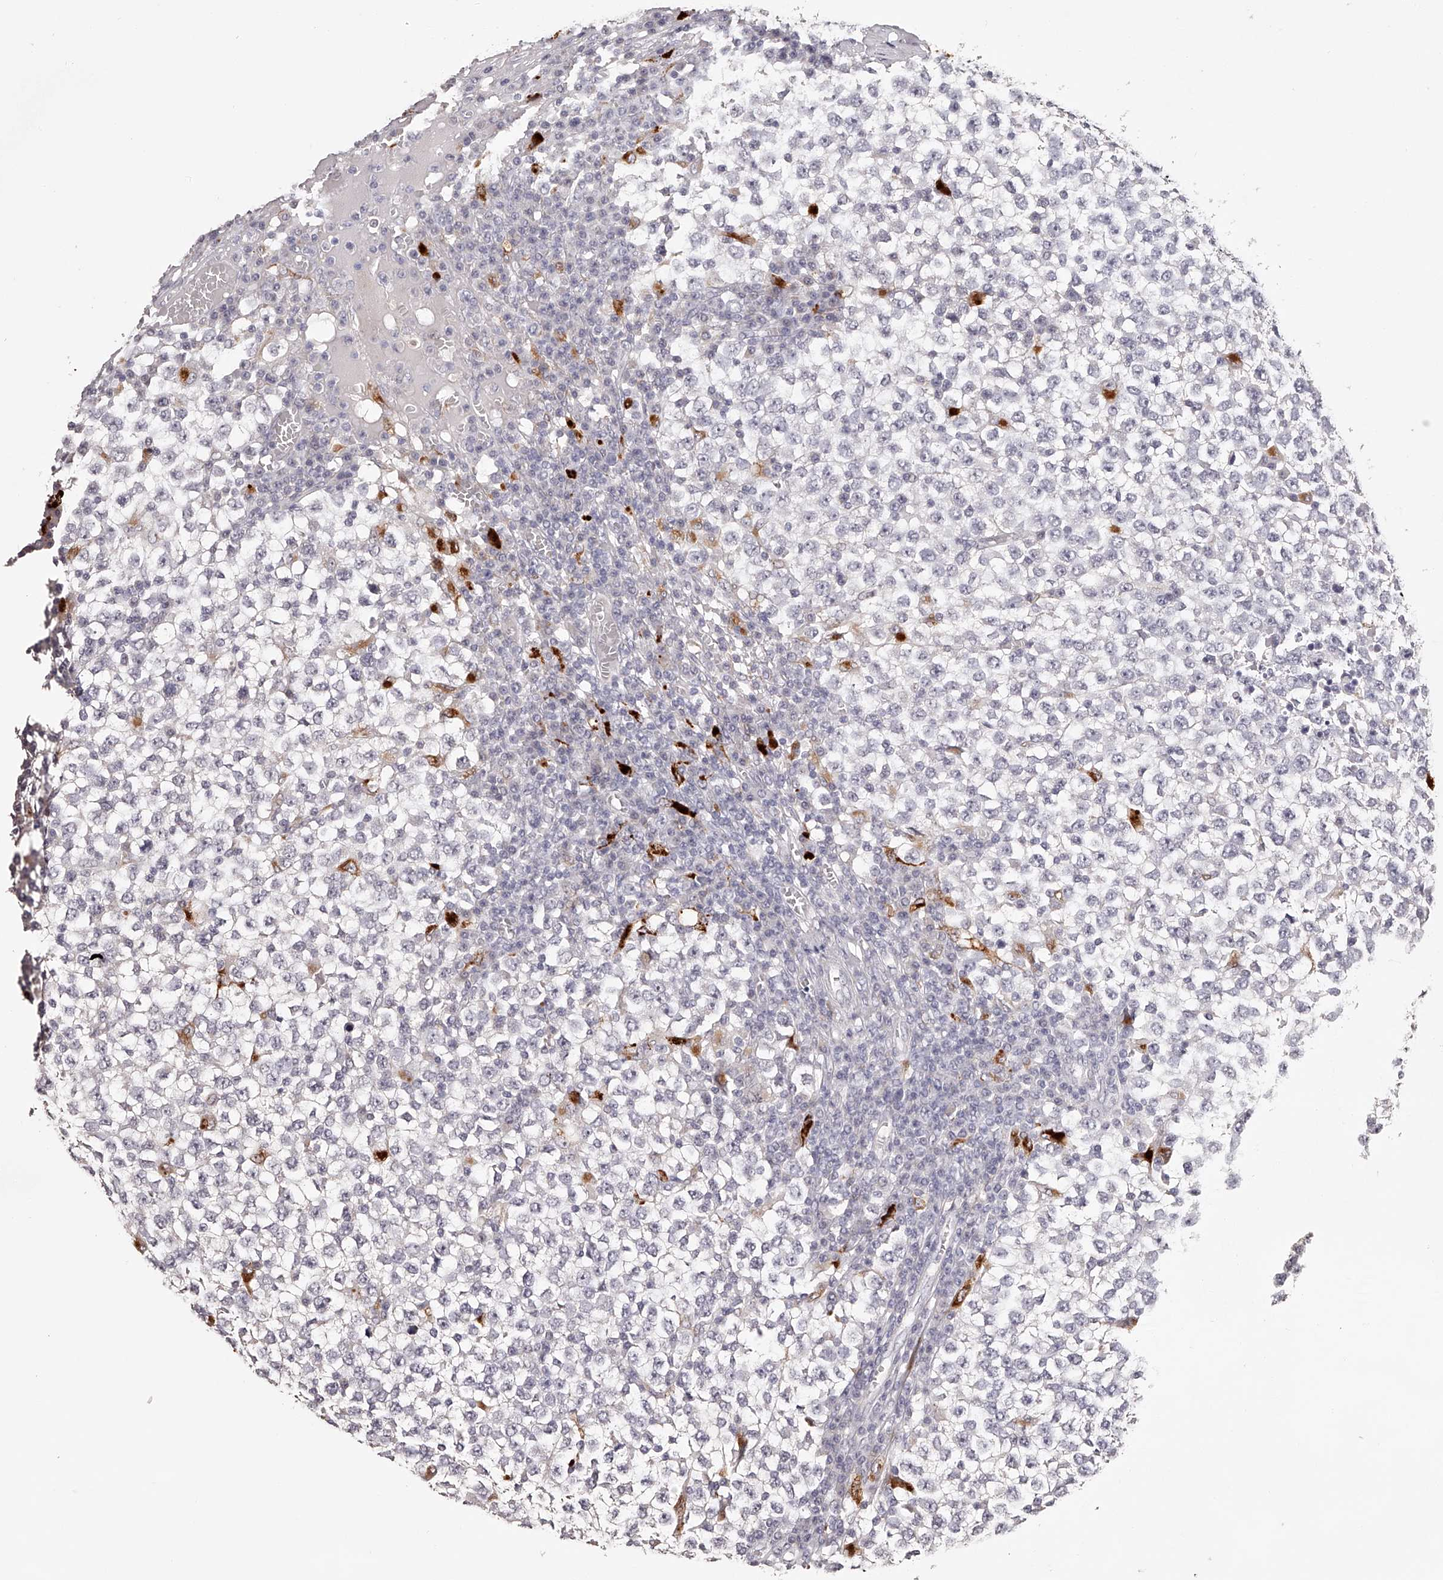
{"staining": {"intensity": "negative", "quantity": "none", "location": "none"}, "tissue": "testis cancer", "cell_type": "Tumor cells", "image_type": "cancer", "snomed": [{"axis": "morphology", "description": "Seminoma, NOS"}, {"axis": "topography", "description": "Testis"}], "caption": "An immunohistochemistry image of testis cancer (seminoma) is shown. There is no staining in tumor cells of testis cancer (seminoma).", "gene": "SLC35D3", "patient": {"sex": "male", "age": 65}}